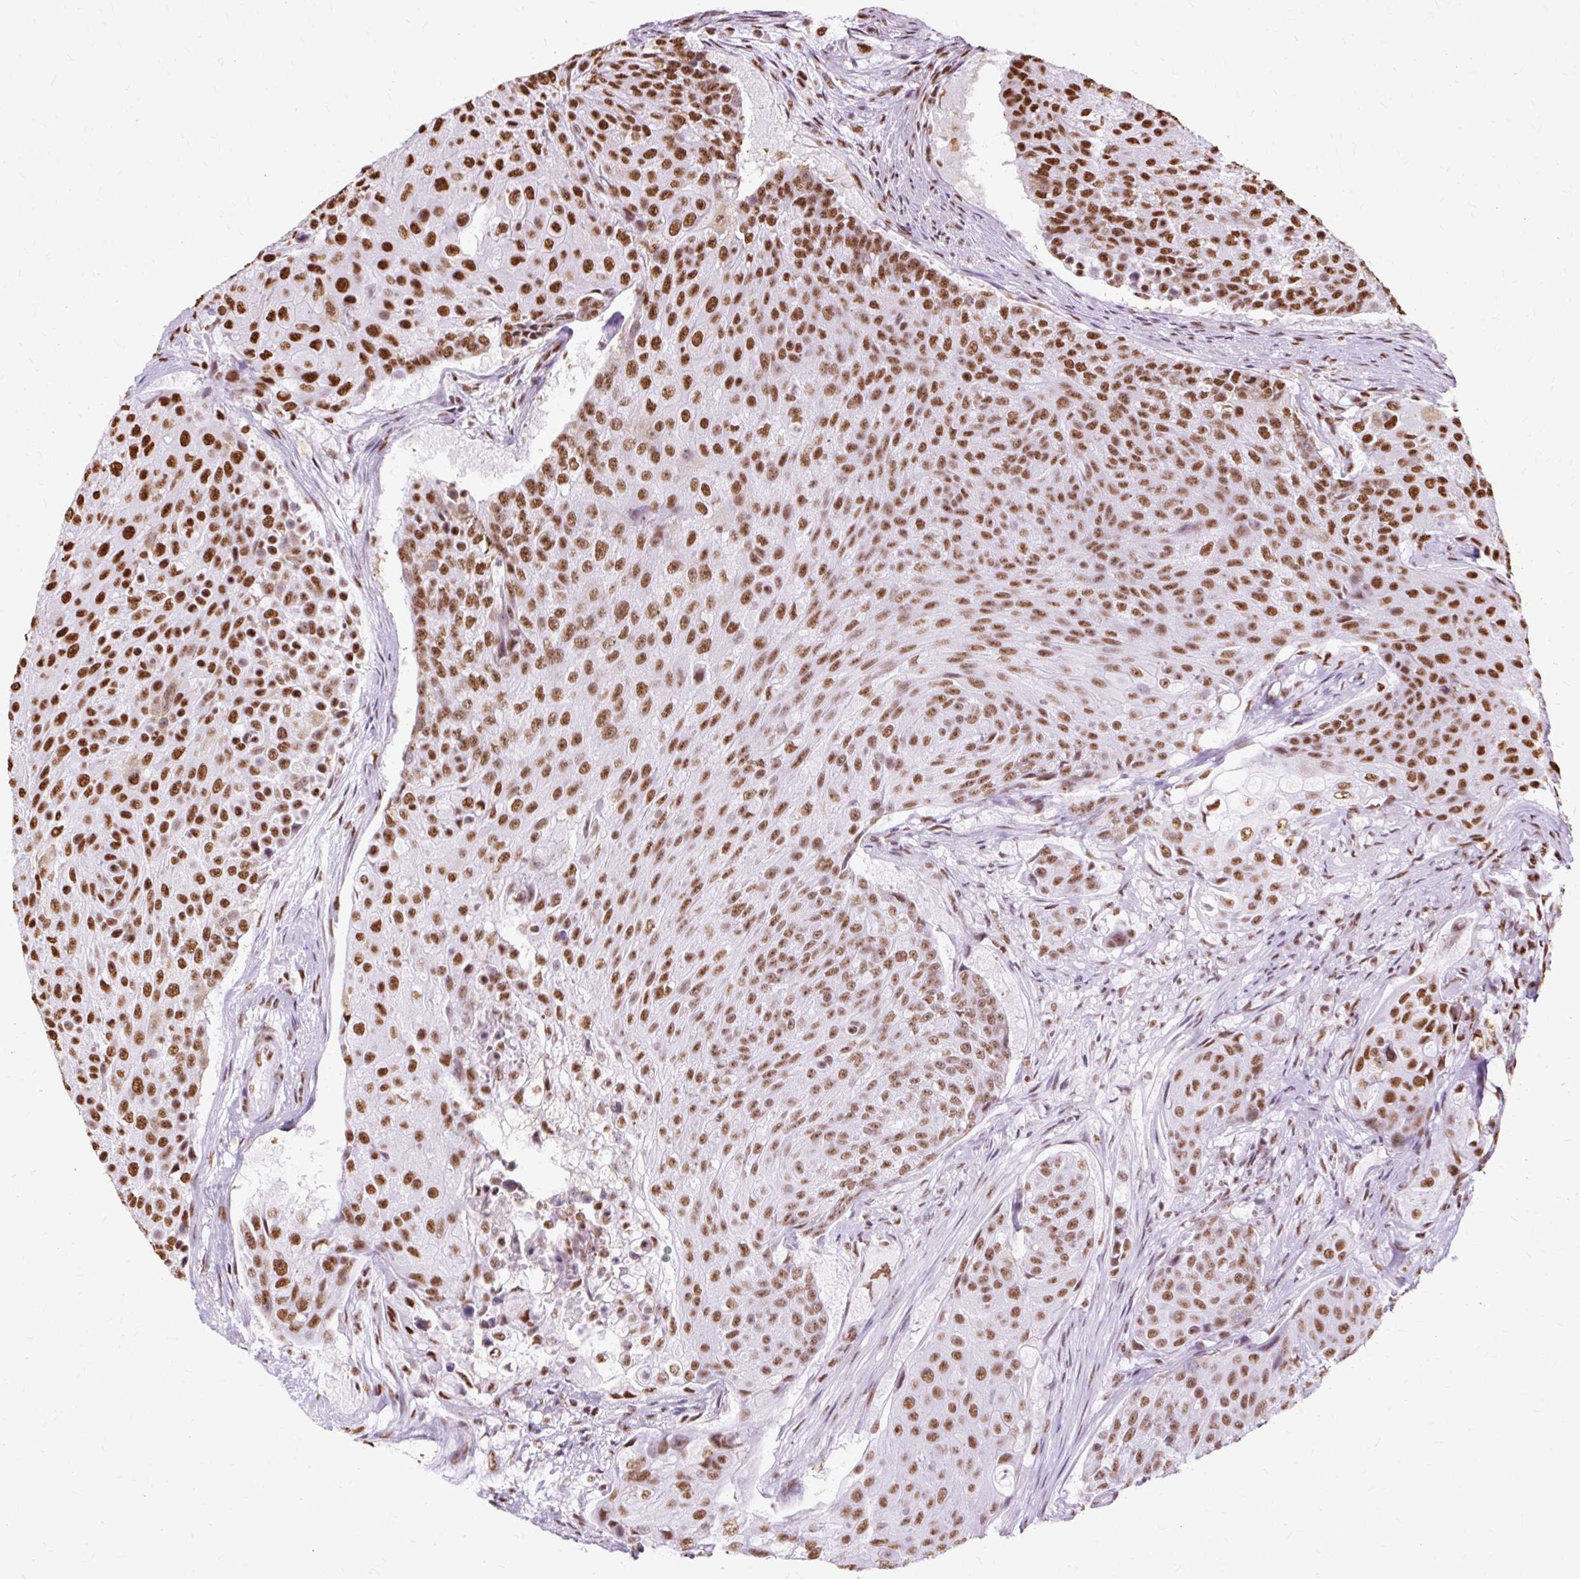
{"staining": {"intensity": "strong", "quantity": "25%-75%", "location": "nuclear"}, "tissue": "urothelial cancer", "cell_type": "Tumor cells", "image_type": "cancer", "snomed": [{"axis": "morphology", "description": "Urothelial carcinoma, High grade"}, {"axis": "topography", "description": "Urinary bladder"}], "caption": "A brown stain labels strong nuclear positivity of a protein in high-grade urothelial carcinoma tumor cells.", "gene": "XRCC6", "patient": {"sex": "female", "age": 63}}